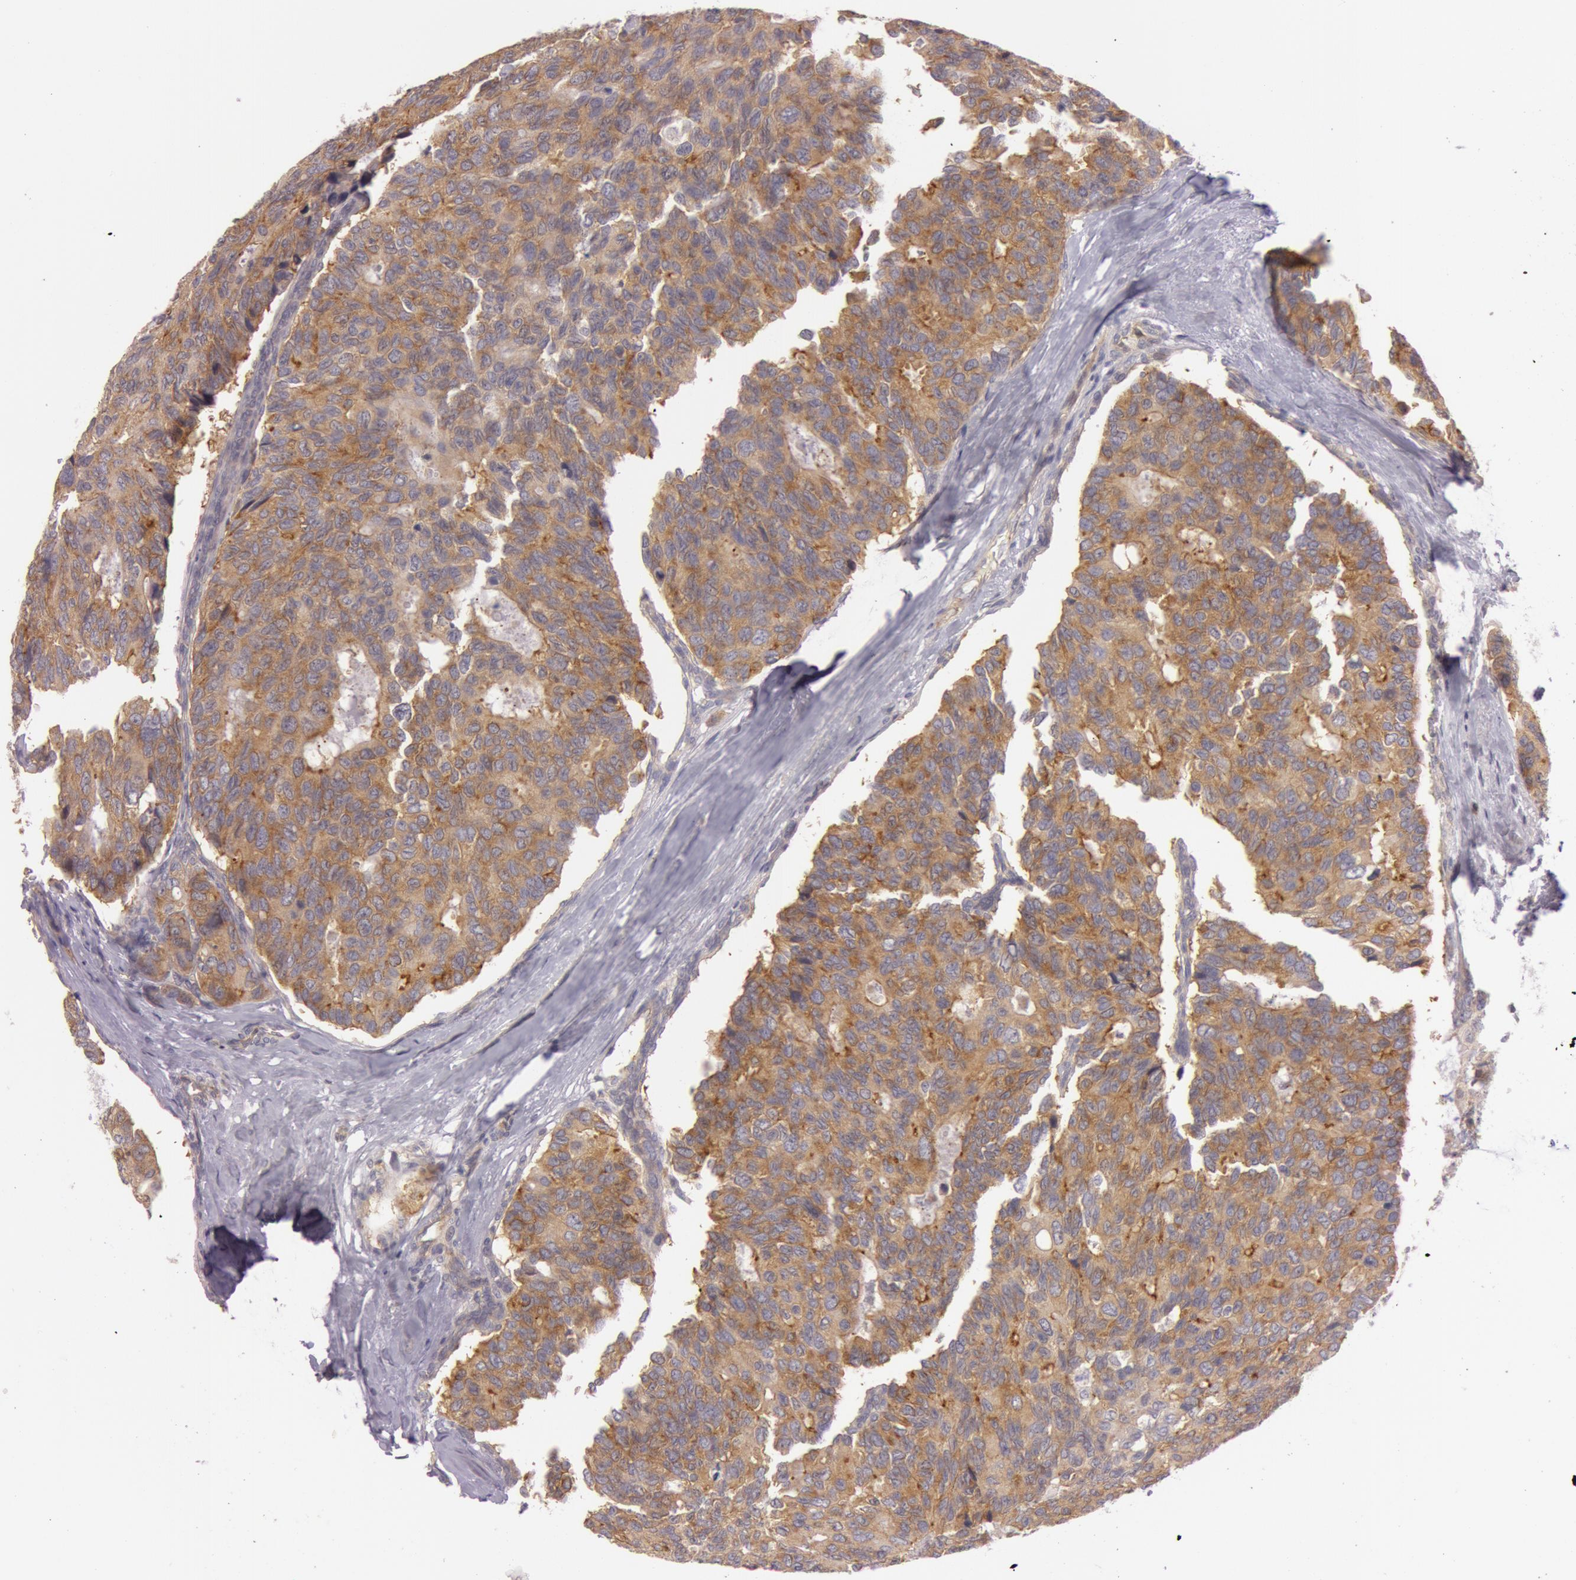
{"staining": {"intensity": "strong", "quantity": ">75%", "location": "cytoplasmic/membranous"}, "tissue": "breast cancer", "cell_type": "Tumor cells", "image_type": "cancer", "snomed": [{"axis": "morphology", "description": "Duct carcinoma"}, {"axis": "topography", "description": "Breast"}], "caption": "This histopathology image displays immunohistochemistry (IHC) staining of human infiltrating ductal carcinoma (breast), with high strong cytoplasmic/membranous positivity in about >75% of tumor cells.", "gene": "RALGAPA1", "patient": {"sex": "female", "age": 69}}